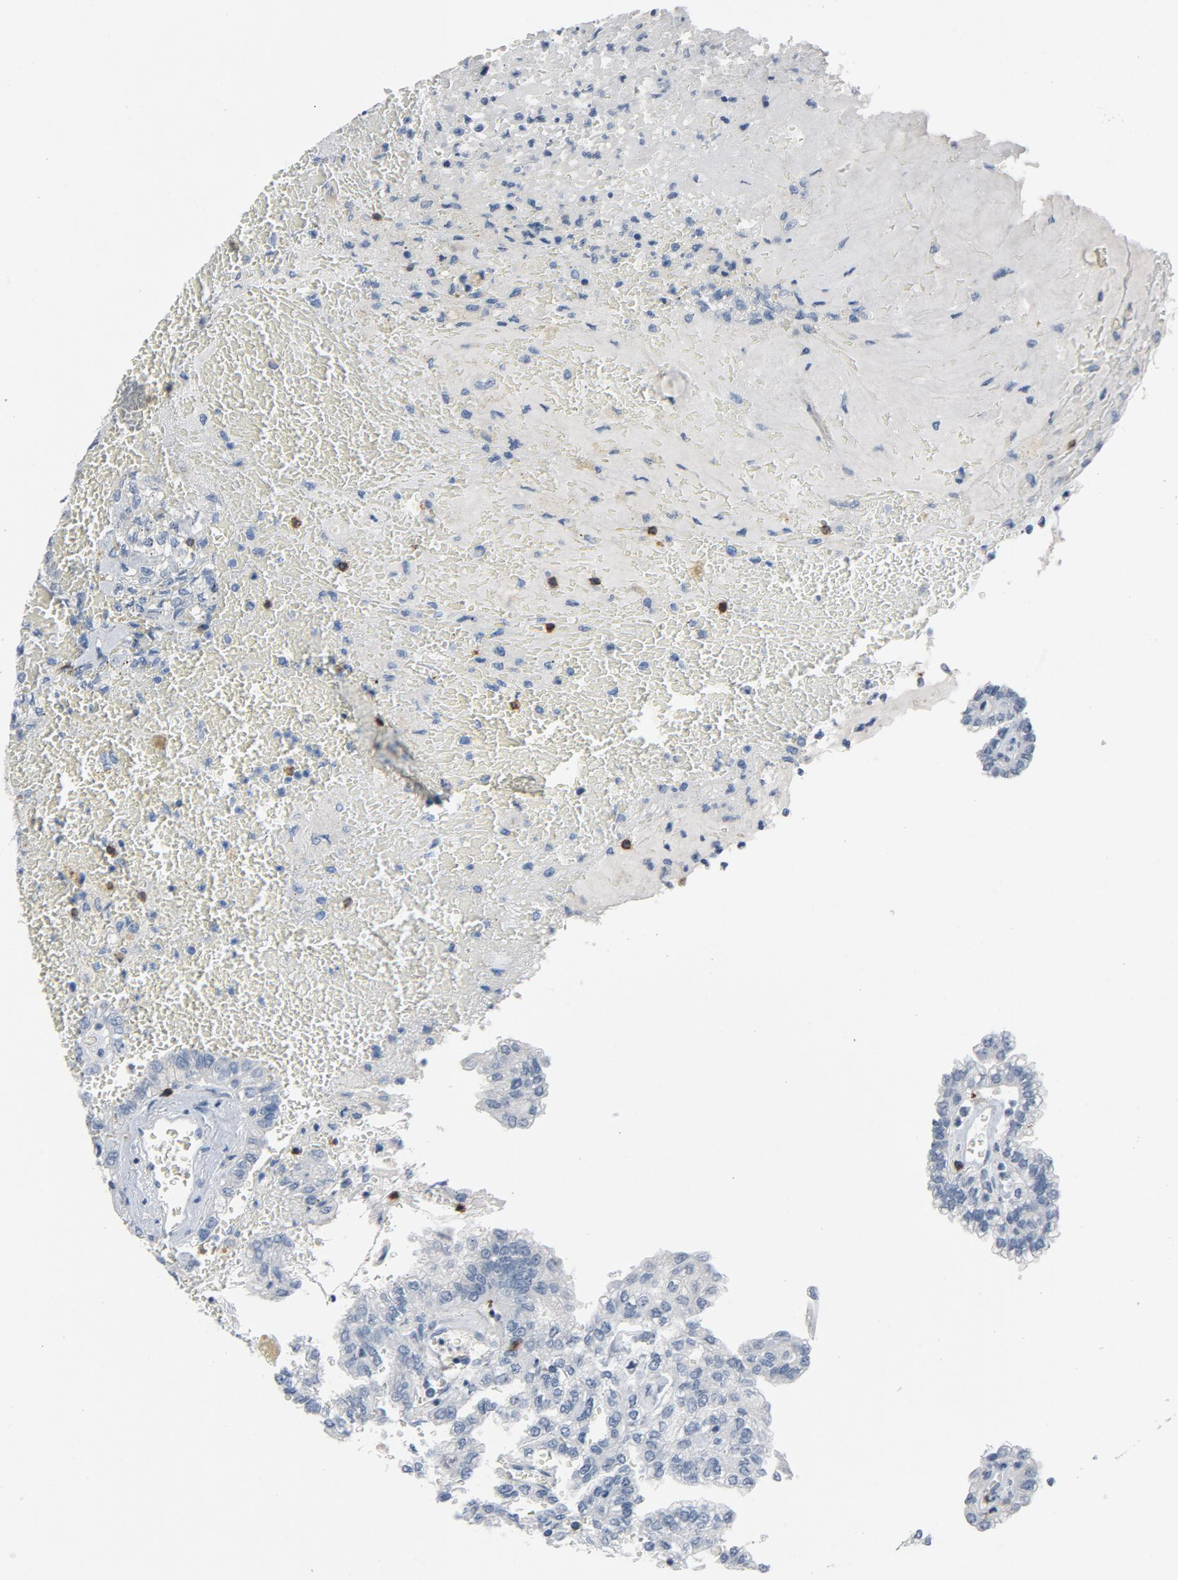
{"staining": {"intensity": "negative", "quantity": "none", "location": "none"}, "tissue": "renal cancer", "cell_type": "Tumor cells", "image_type": "cancer", "snomed": [{"axis": "morphology", "description": "Inflammation, NOS"}, {"axis": "morphology", "description": "Adenocarcinoma, NOS"}, {"axis": "topography", "description": "Kidney"}], "caption": "The IHC photomicrograph has no significant staining in tumor cells of renal cancer (adenocarcinoma) tissue.", "gene": "LCK", "patient": {"sex": "male", "age": 68}}